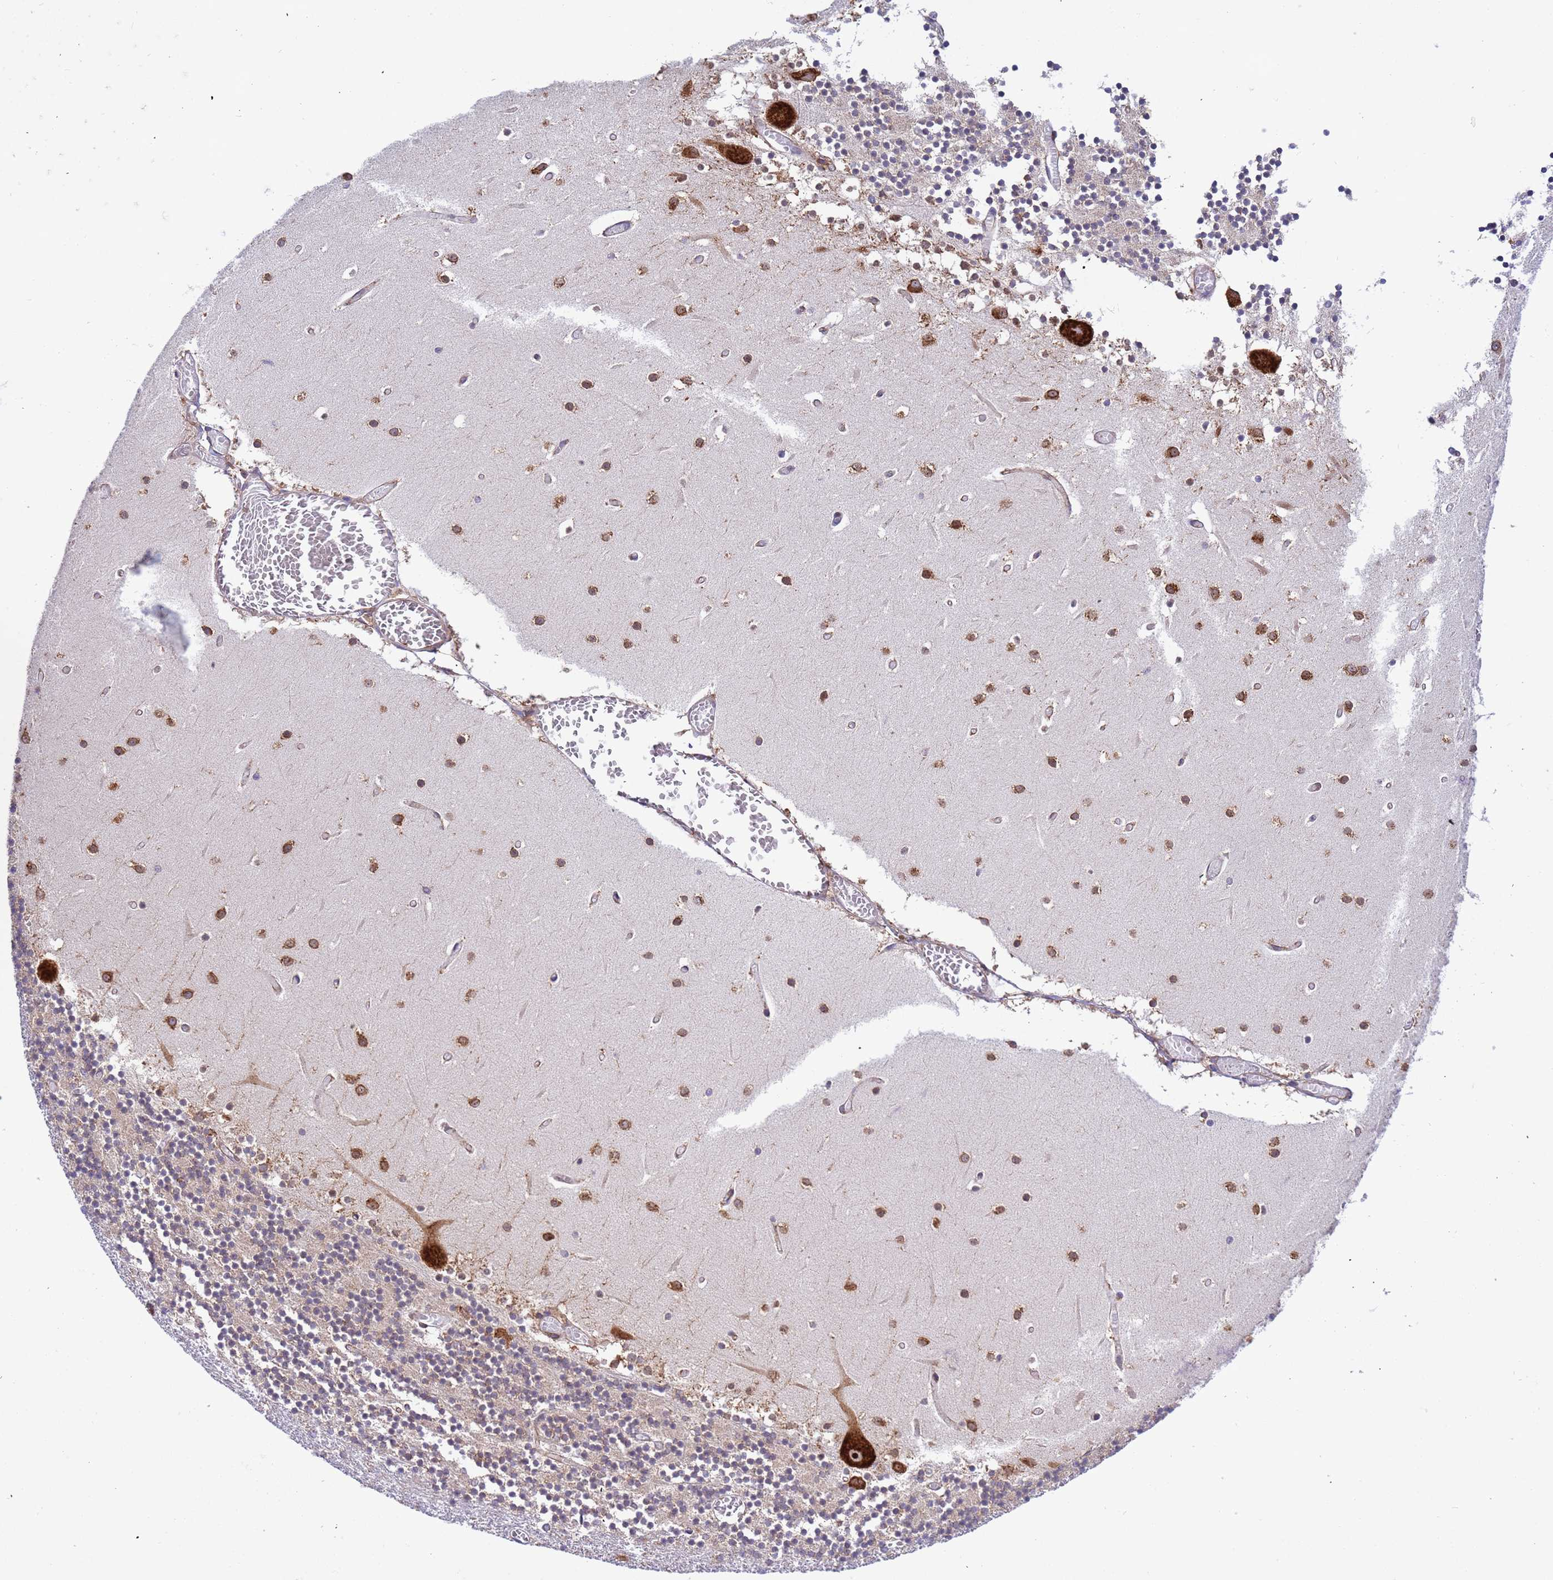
{"staining": {"intensity": "weak", "quantity": "25%-75%", "location": "cytoplasmic/membranous"}, "tissue": "cerebellum", "cell_type": "Cells in granular layer", "image_type": "normal", "snomed": [{"axis": "morphology", "description": "Normal tissue, NOS"}, {"axis": "topography", "description": "Cerebellum"}], "caption": "A high-resolution photomicrograph shows IHC staining of unremarkable cerebellum, which displays weak cytoplasmic/membranous staining in about 25%-75% of cells in granular layer.", "gene": "RPL36", "patient": {"sex": "female", "age": 28}}